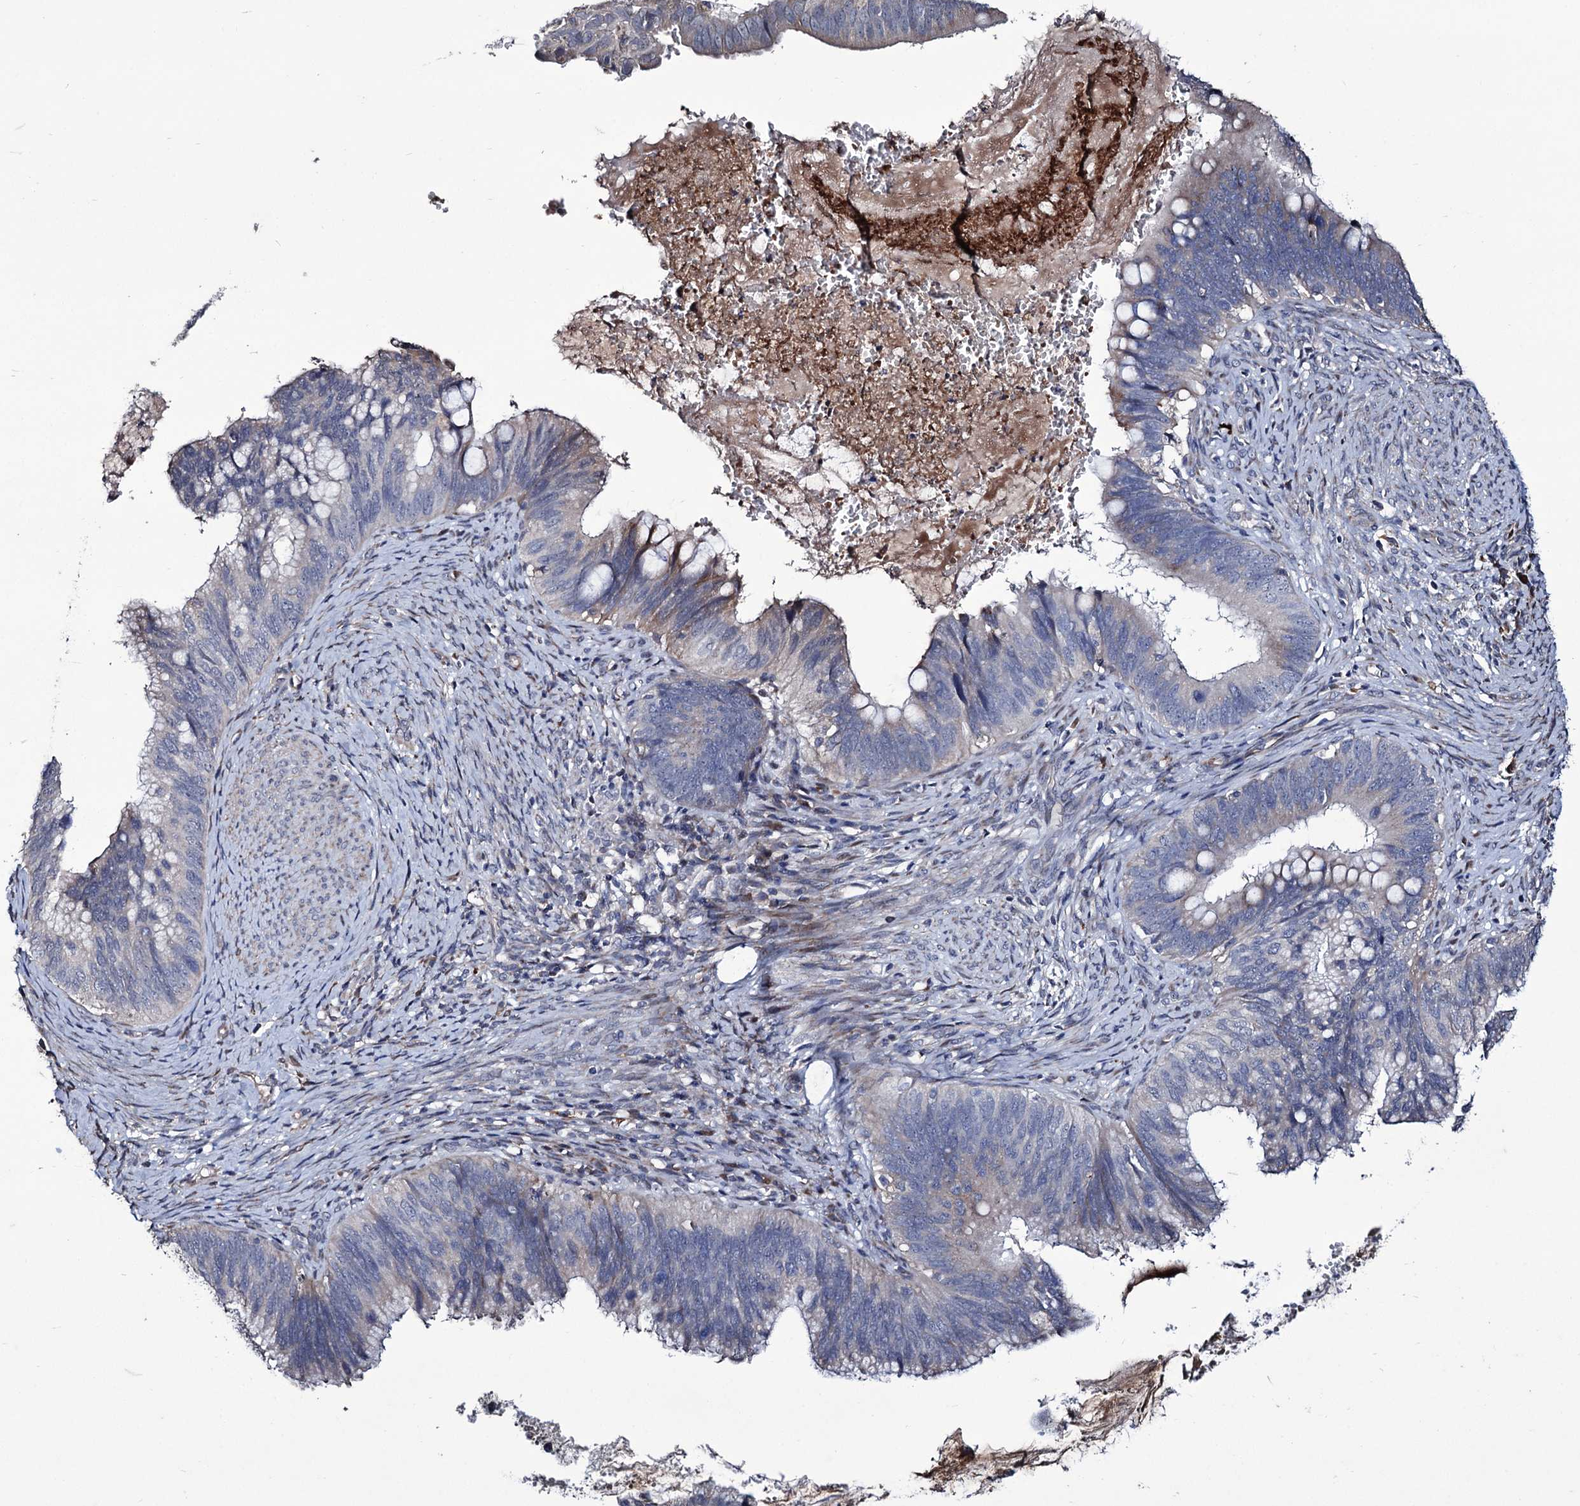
{"staining": {"intensity": "weak", "quantity": "<25%", "location": "cytoplasmic/membranous"}, "tissue": "cervical cancer", "cell_type": "Tumor cells", "image_type": "cancer", "snomed": [{"axis": "morphology", "description": "Adenocarcinoma, NOS"}, {"axis": "topography", "description": "Cervix"}], "caption": "The micrograph shows no significant staining in tumor cells of cervical adenocarcinoma.", "gene": "TUBGCP5", "patient": {"sex": "female", "age": 42}}